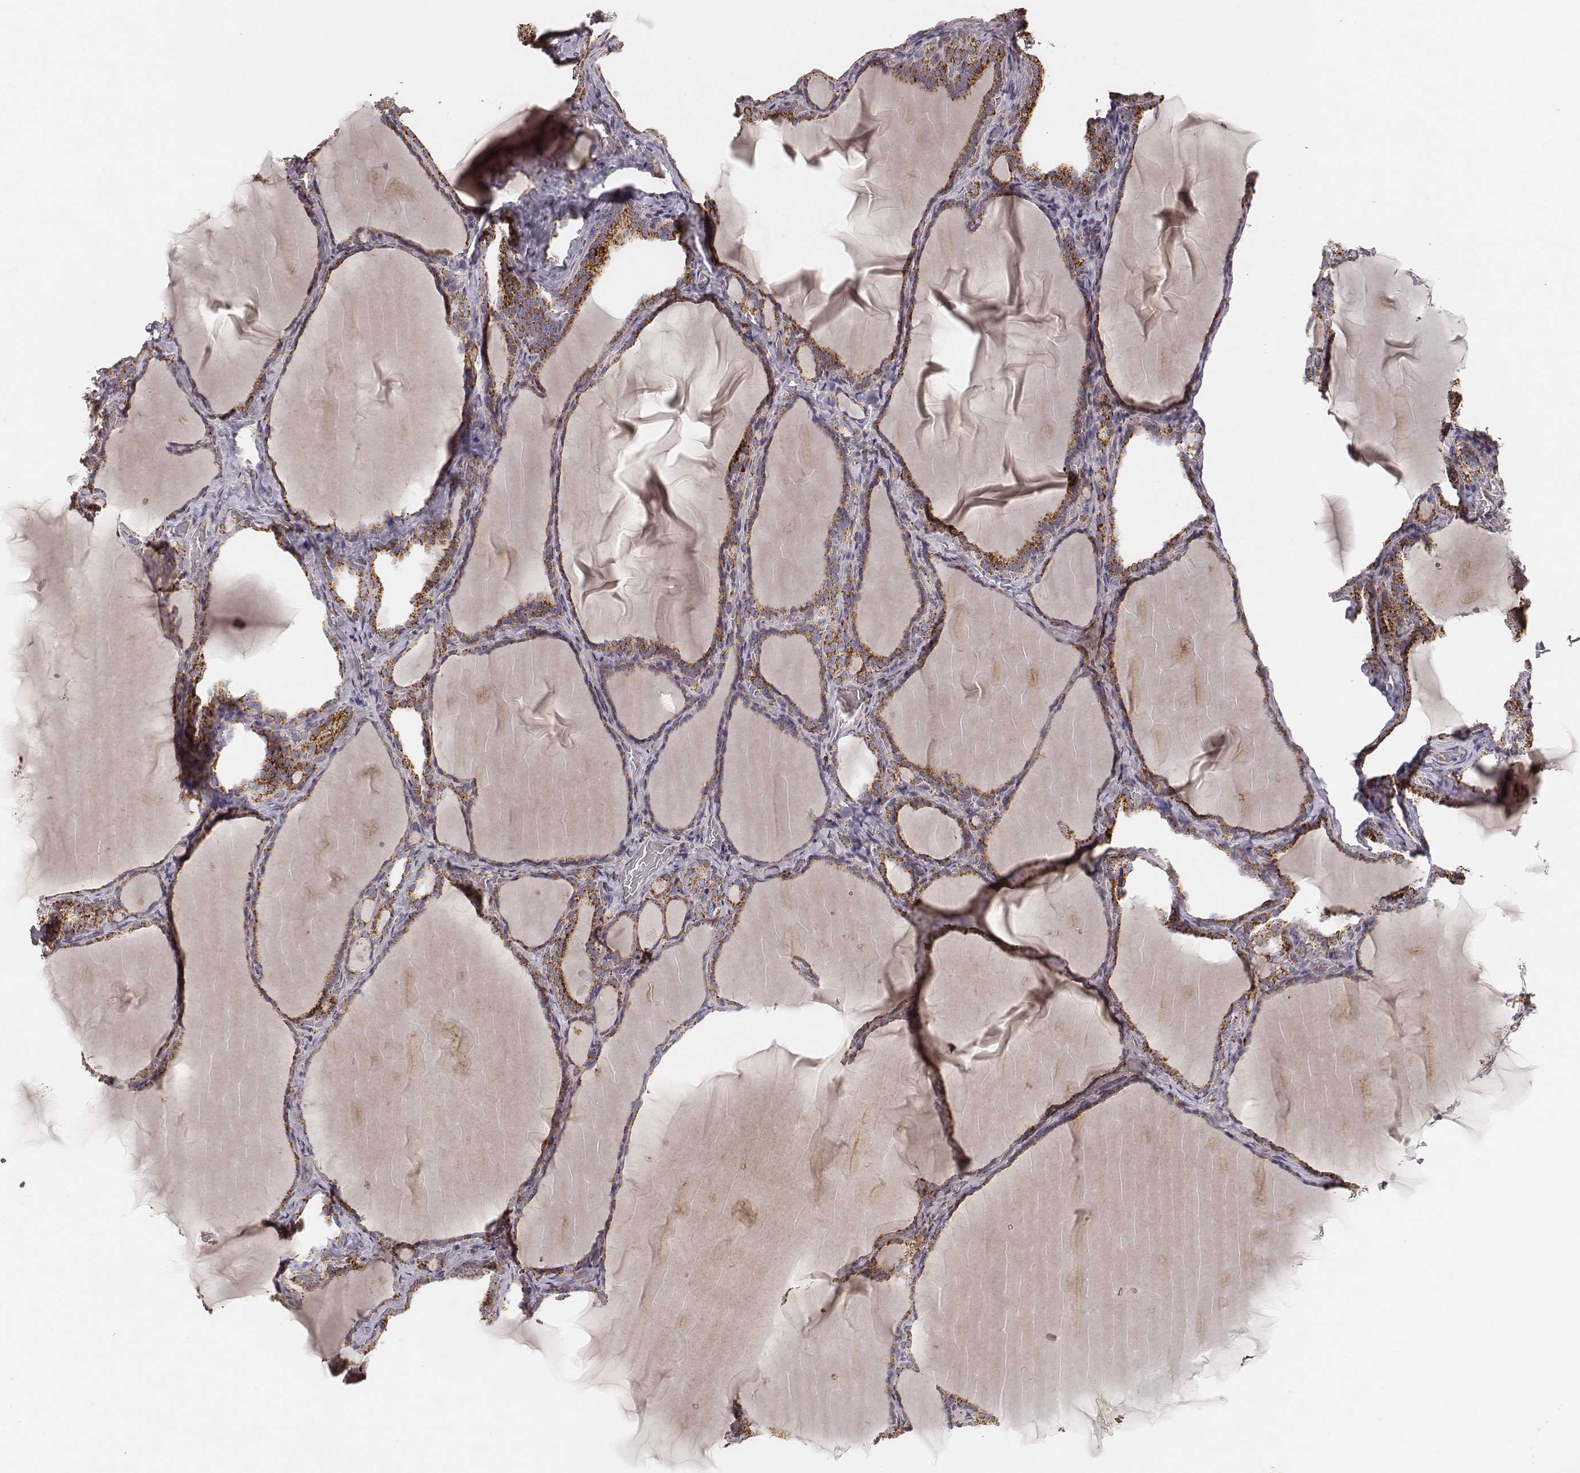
{"staining": {"intensity": "strong", "quantity": ">75%", "location": "cytoplasmic/membranous"}, "tissue": "thyroid gland", "cell_type": "Glandular cells", "image_type": "normal", "snomed": [{"axis": "morphology", "description": "Normal tissue, NOS"}, {"axis": "morphology", "description": "Hyperplasia, NOS"}, {"axis": "topography", "description": "Thyroid gland"}], "caption": "About >75% of glandular cells in benign thyroid gland show strong cytoplasmic/membranous protein staining as visualized by brown immunohistochemical staining.", "gene": "CS", "patient": {"sex": "female", "age": 27}}